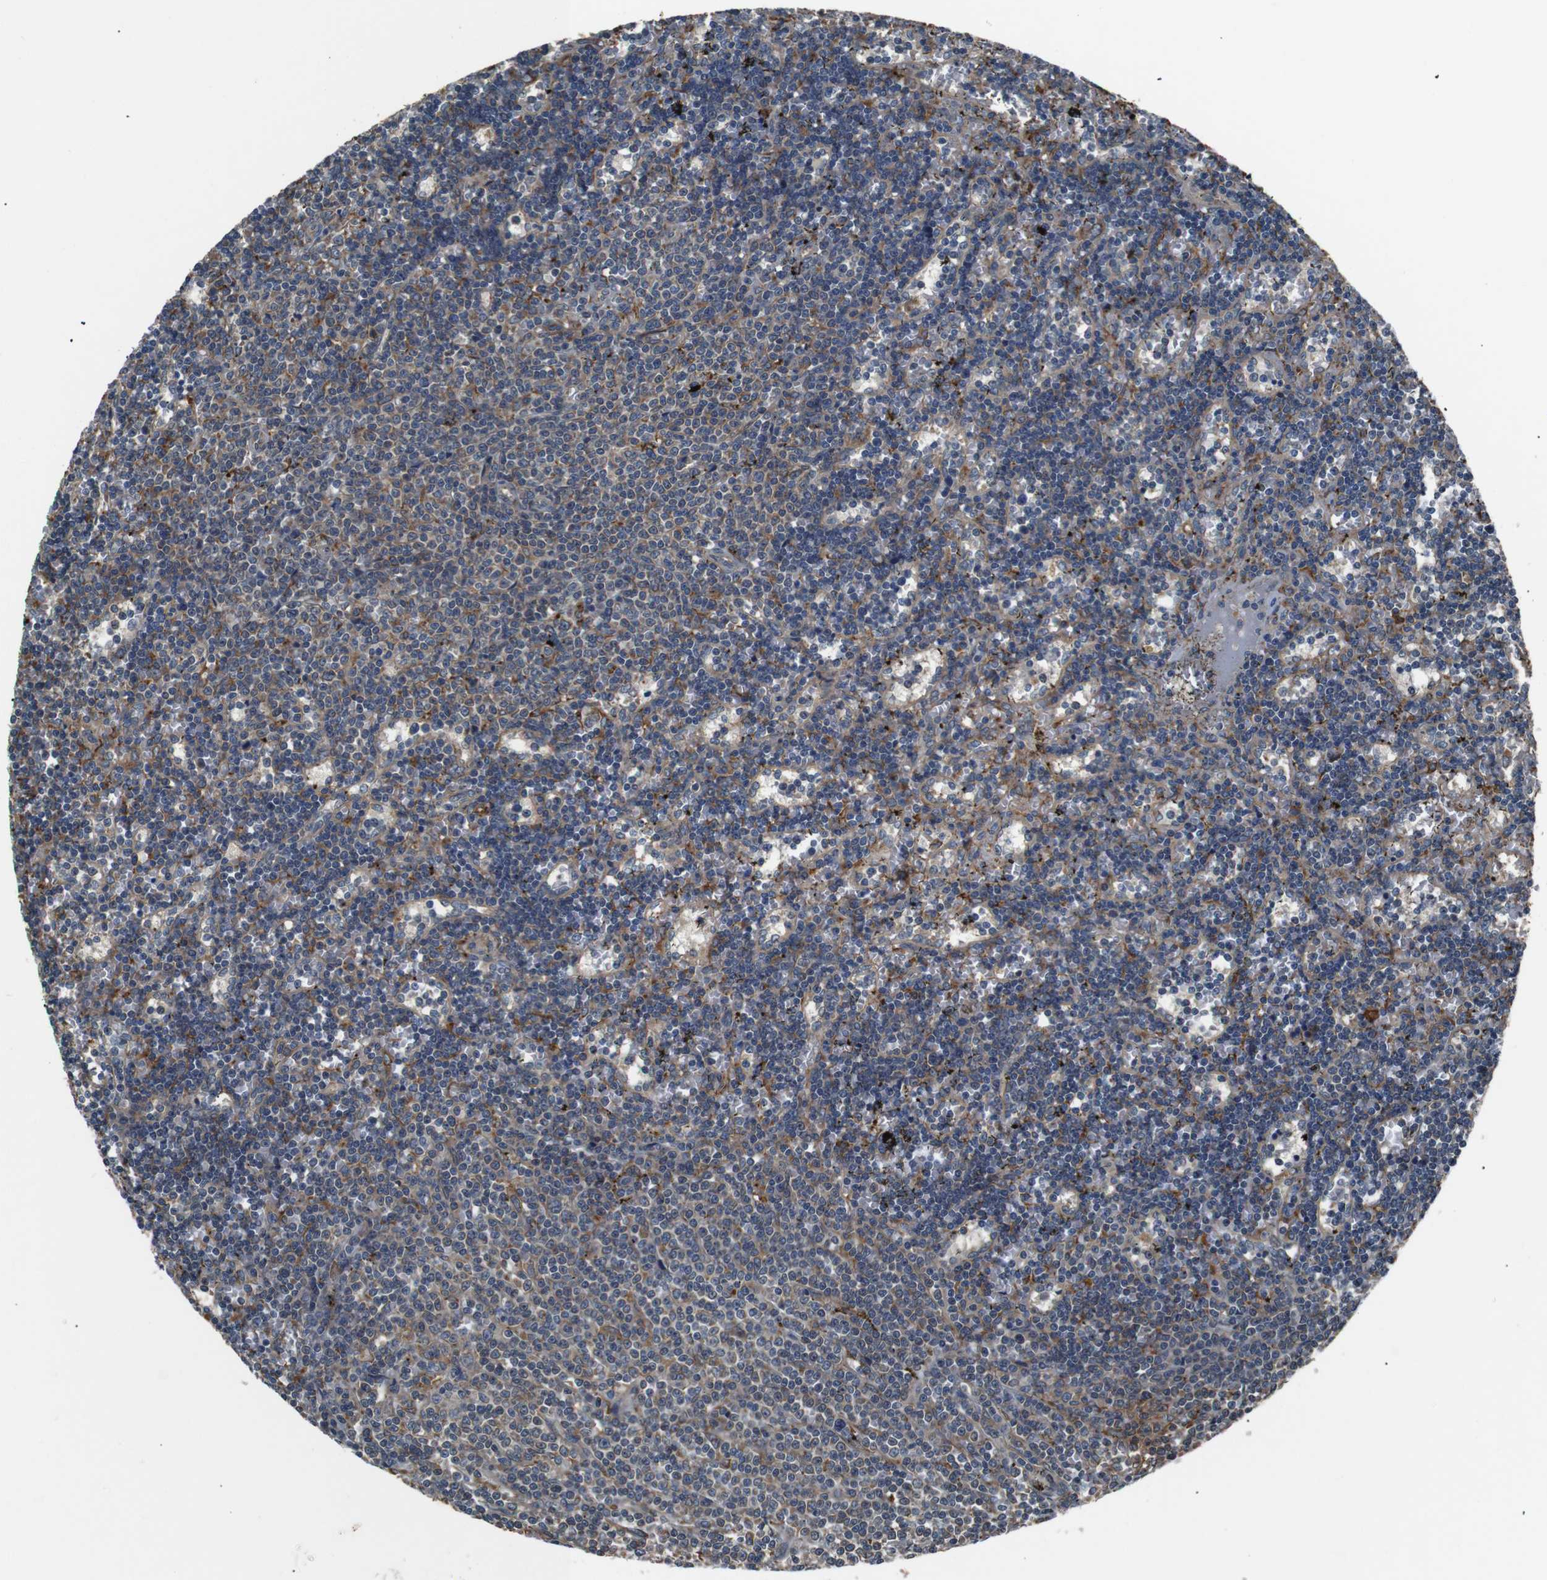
{"staining": {"intensity": "moderate", "quantity": "25%-75%", "location": "cytoplasmic/membranous"}, "tissue": "lymphoma", "cell_type": "Tumor cells", "image_type": "cancer", "snomed": [{"axis": "morphology", "description": "Malignant lymphoma, non-Hodgkin's type, Low grade"}, {"axis": "topography", "description": "Spleen"}], "caption": "Moderate cytoplasmic/membranous protein positivity is present in approximately 25%-75% of tumor cells in lymphoma.", "gene": "SIGMAR1", "patient": {"sex": "male", "age": 60}}